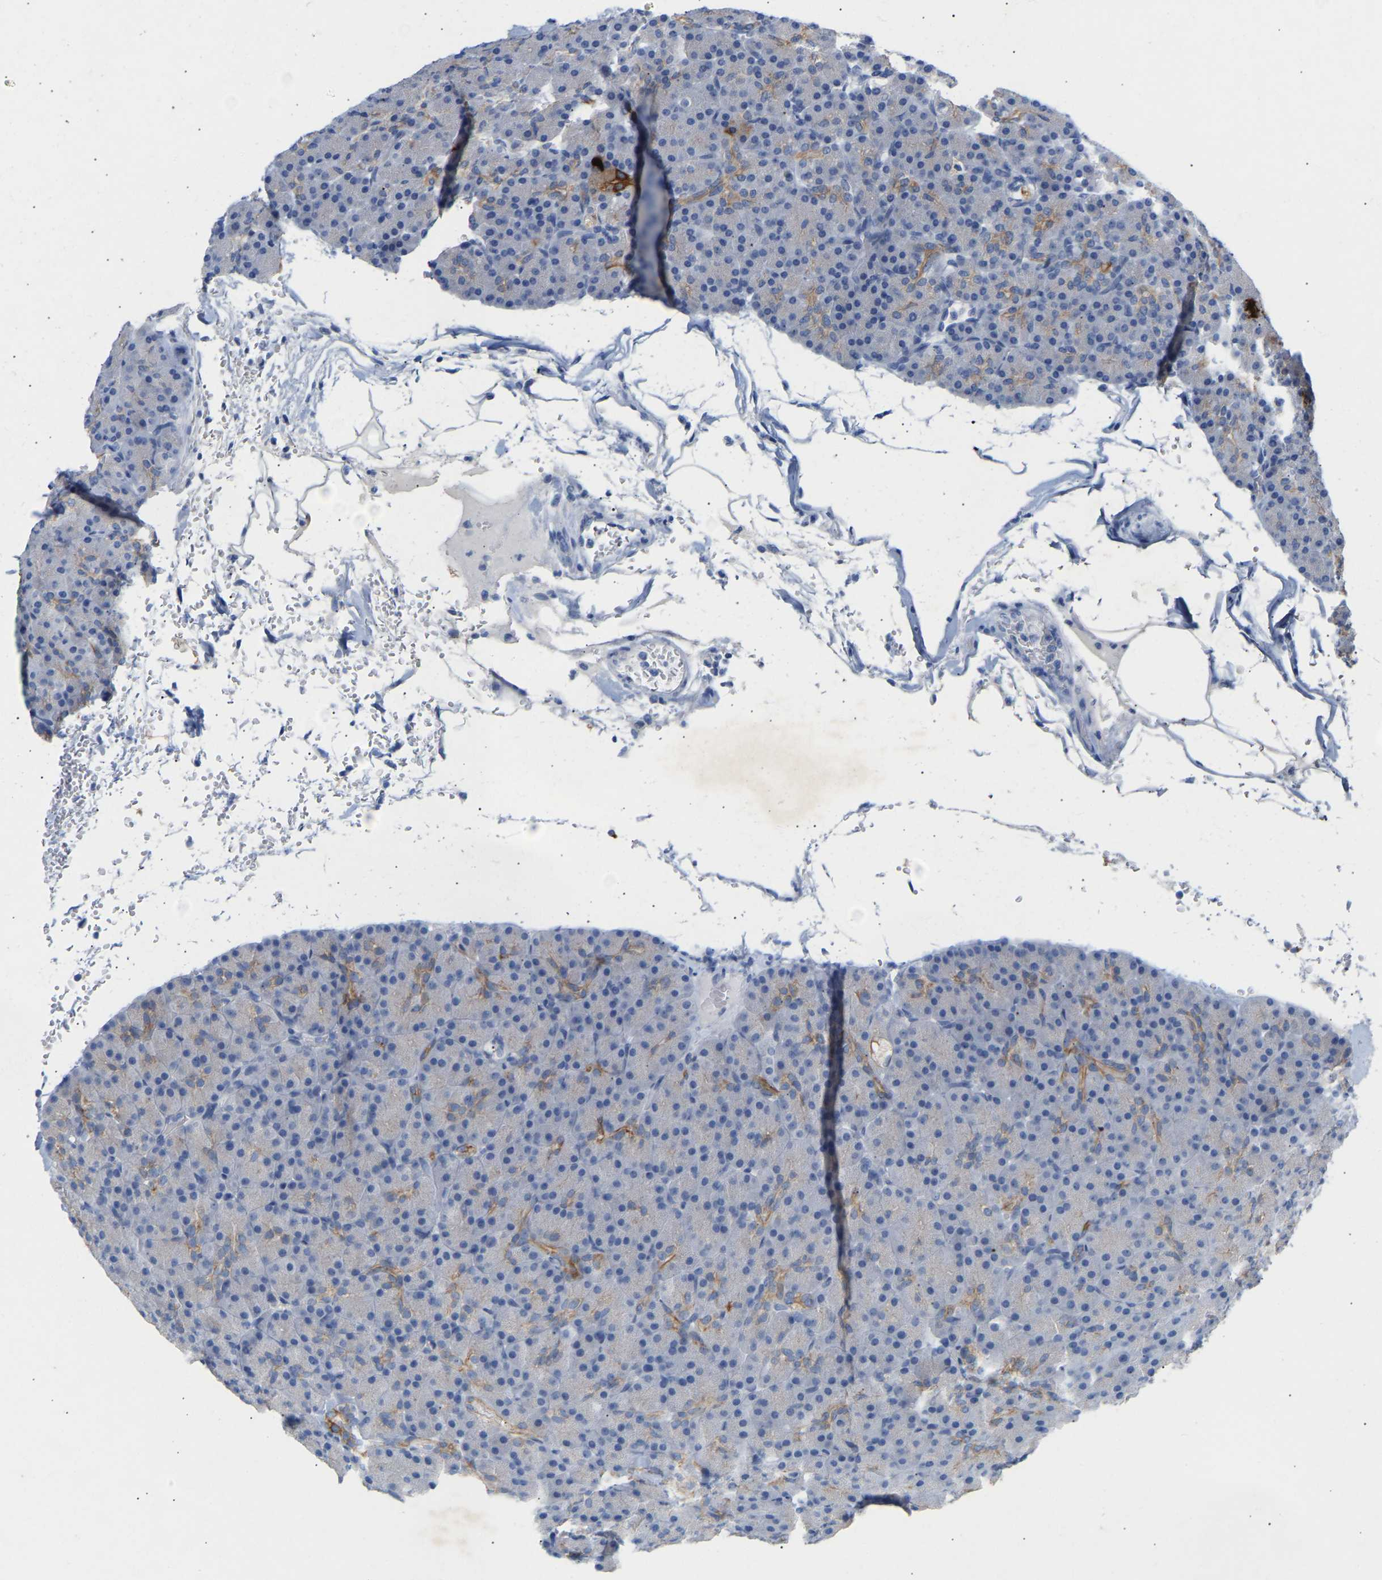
{"staining": {"intensity": "moderate", "quantity": "<25%", "location": "cytoplasmic/membranous"}, "tissue": "pancreas", "cell_type": "Exocrine glandular cells", "image_type": "normal", "snomed": [{"axis": "morphology", "description": "Normal tissue, NOS"}, {"axis": "topography", "description": "Pancreas"}], "caption": "IHC (DAB) staining of benign human pancreas displays moderate cytoplasmic/membranous protein expression in about <25% of exocrine glandular cells.", "gene": "PEX1", "patient": {"sex": "female", "age": 43}}